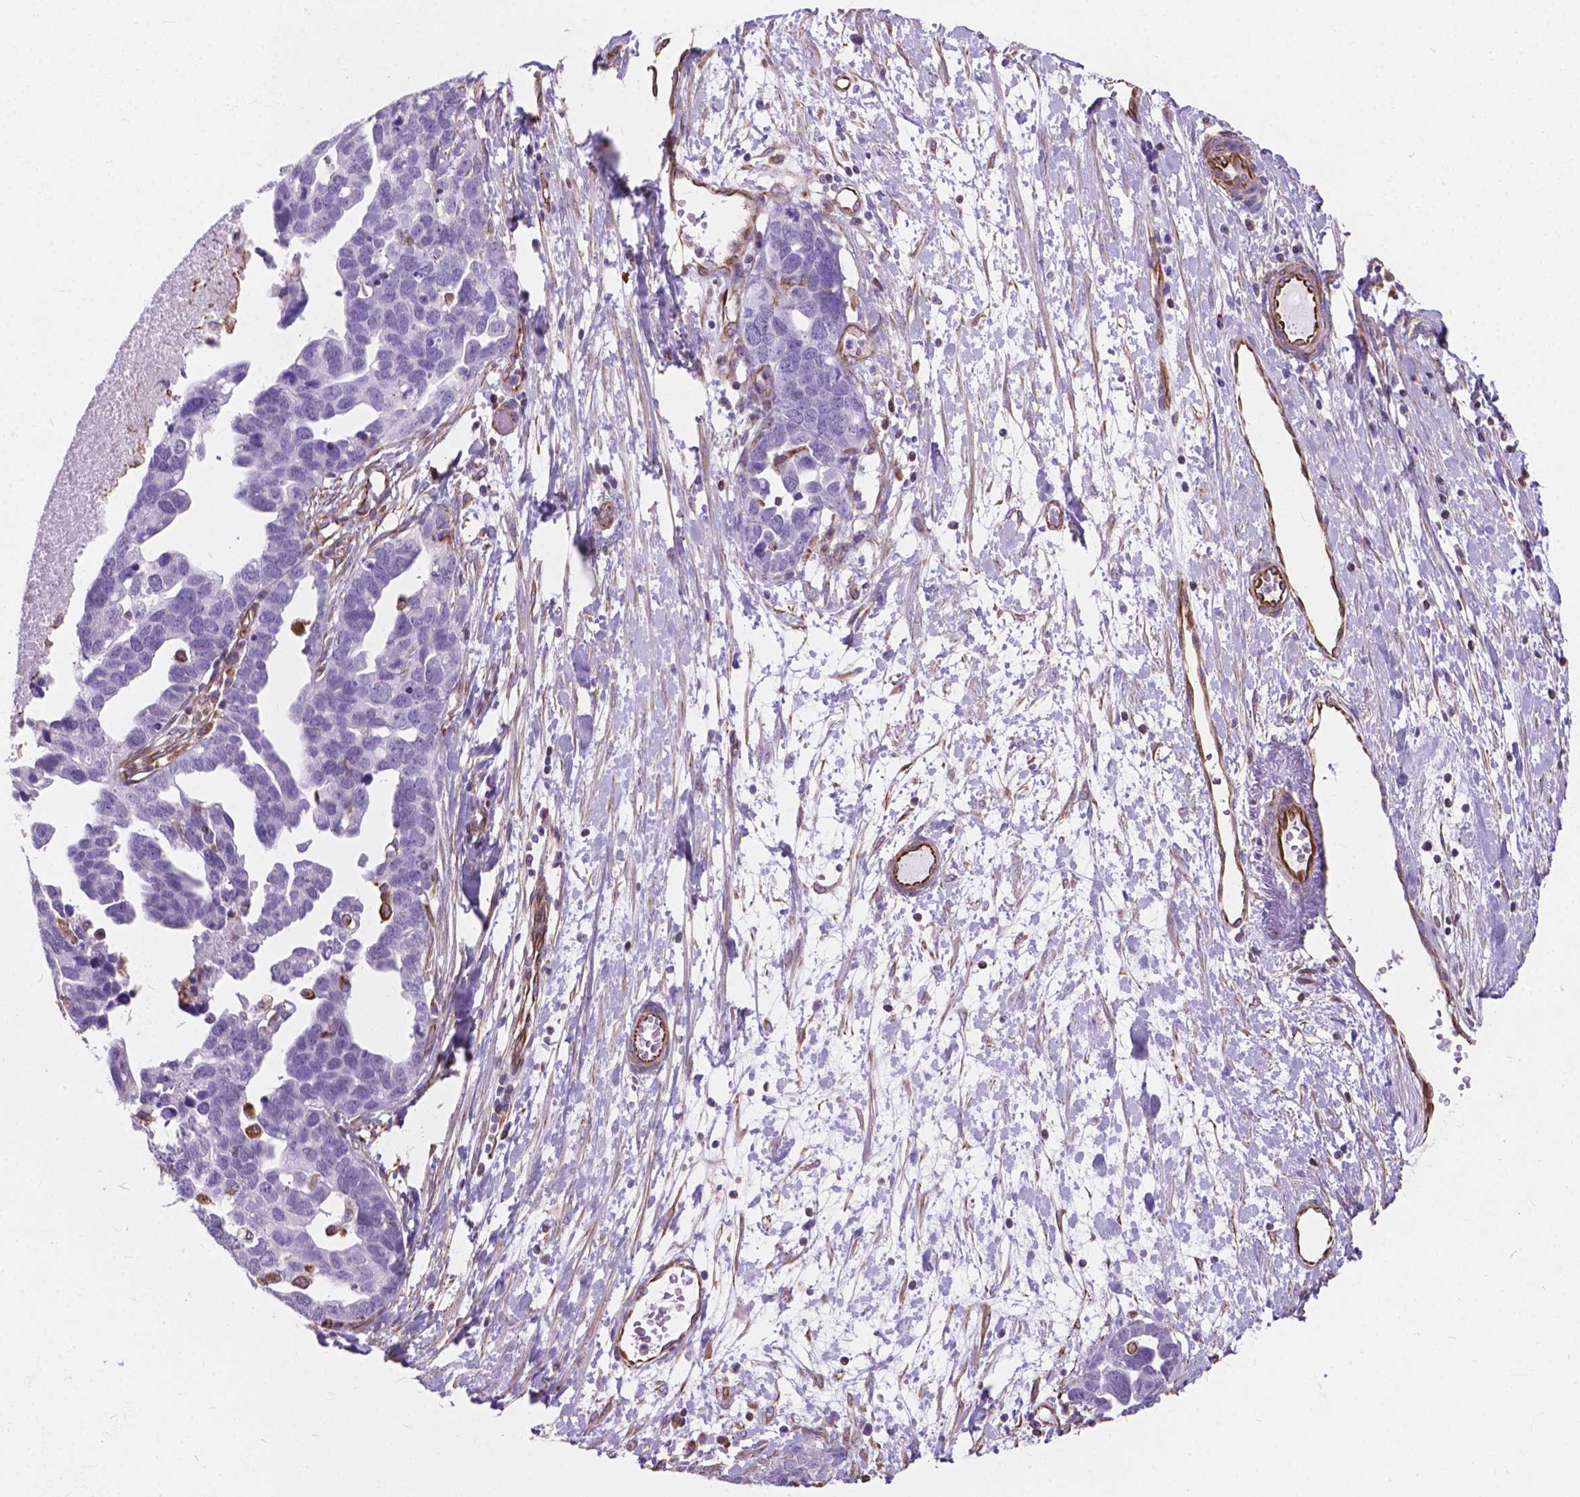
{"staining": {"intensity": "negative", "quantity": "none", "location": "none"}, "tissue": "ovarian cancer", "cell_type": "Tumor cells", "image_type": "cancer", "snomed": [{"axis": "morphology", "description": "Cystadenocarcinoma, serous, NOS"}, {"axis": "topography", "description": "Ovary"}], "caption": "Ovarian serous cystadenocarcinoma was stained to show a protein in brown. There is no significant positivity in tumor cells. (DAB IHC, high magnification).", "gene": "AMOT", "patient": {"sex": "female", "age": 54}}